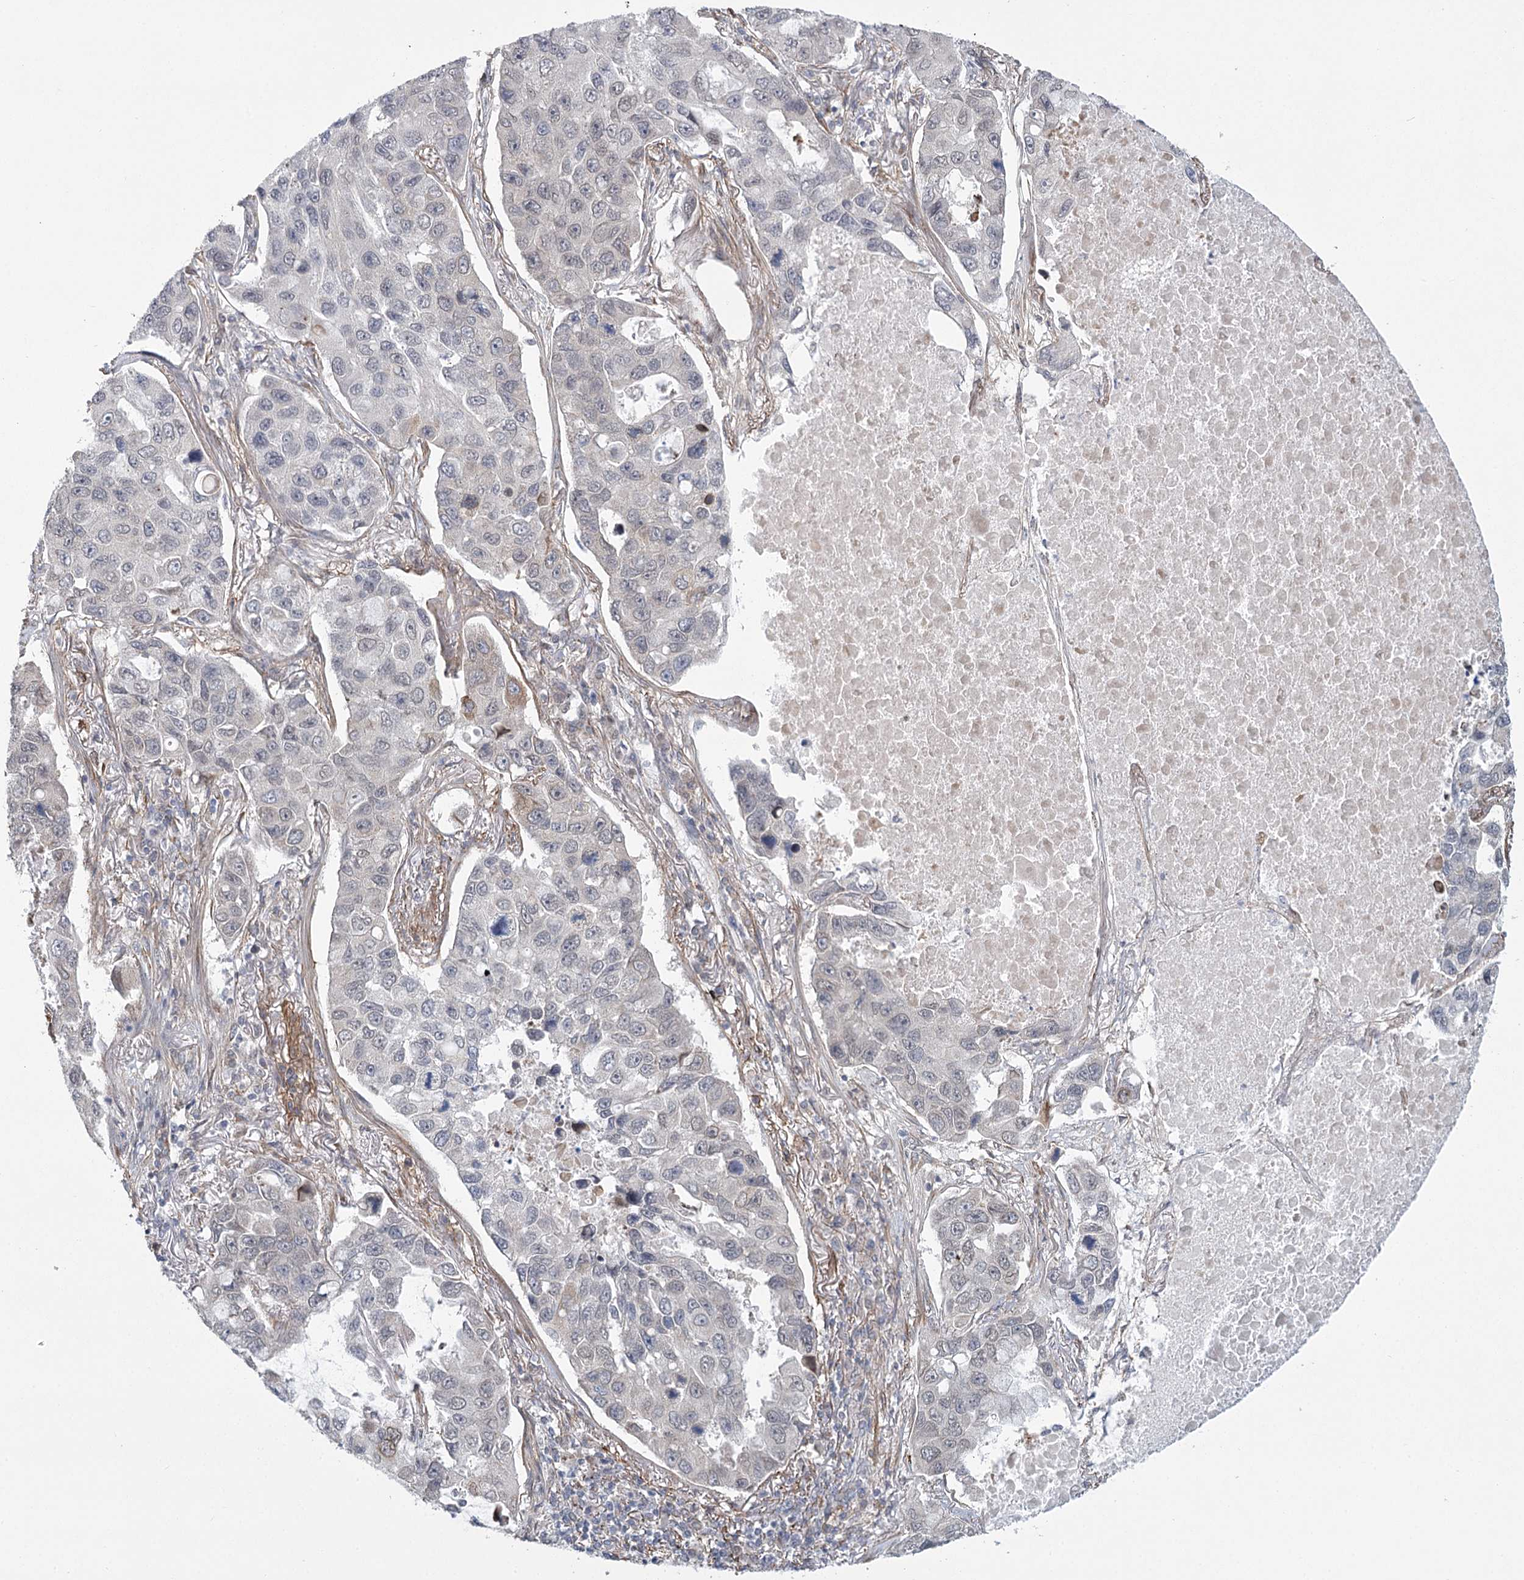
{"staining": {"intensity": "negative", "quantity": "none", "location": "none"}, "tissue": "lung cancer", "cell_type": "Tumor cells", "image_type": "cancer", "snomed": [{"axis": "morphology", "description": "Adenocarcinoma, NOS"}, {"axis": "topography", "description": "Lung"}], "caption": "This image is of lung adenocarcinoma stained with immunohistochemistry to label a protein in brown with the nuclei are counter-stained blue. There is no expression in tumor cells. (Stains: DAB immunohistochemistry (IHC) with hematoxylin counter stain, Microscopy: brightfield microscopy at high magnification).", "gene": "MED28", "patient": {"sex": "male", "age": 64}}